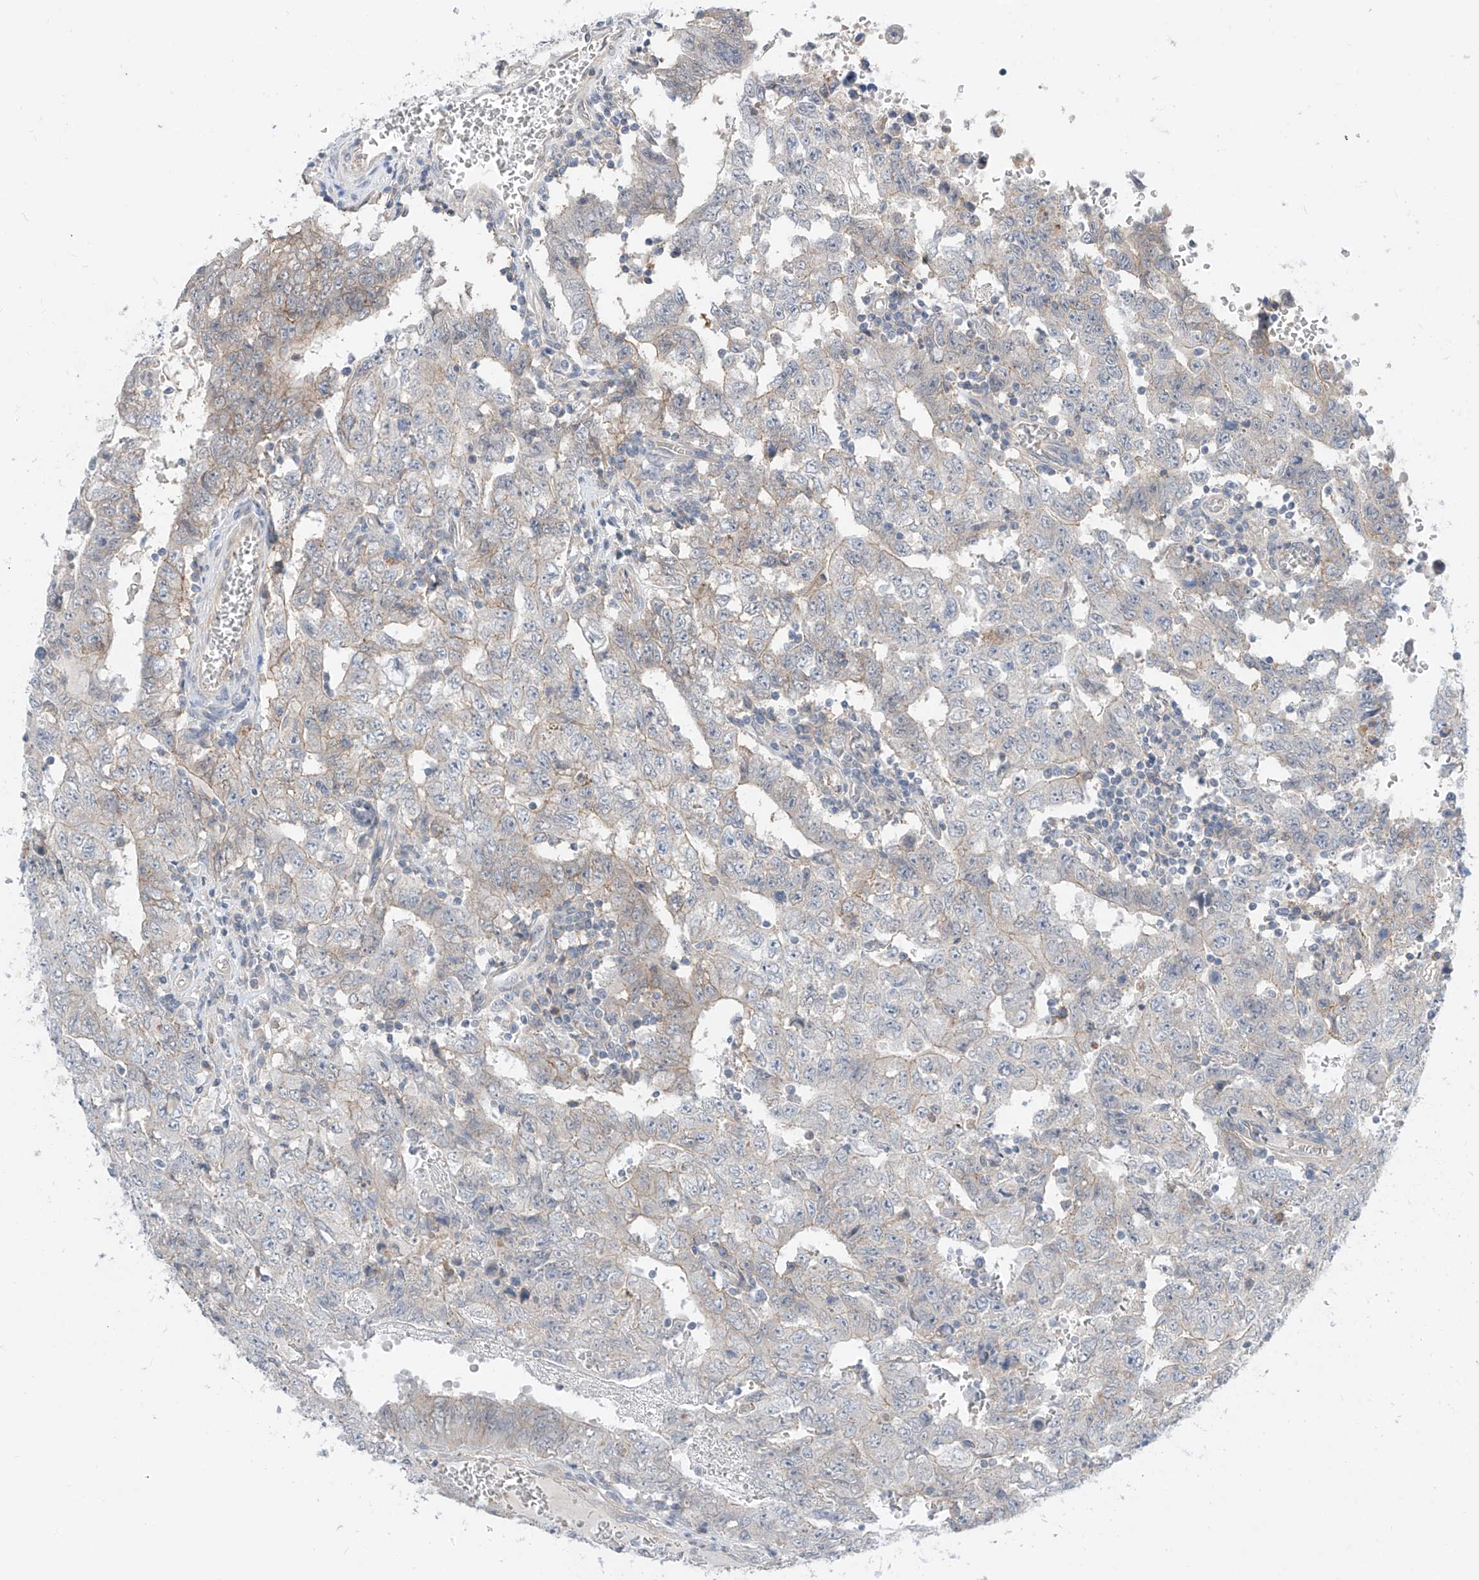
{"staining": {"intensity": "weak", "quantity": "<25%", "location": "cytoplasmic/membranous"}, "tissue": "testis cancer", "cell_type": "Tumor cells", "image_type": "cancer", "snomed": [{"axis": "morphology", "description": "Carcinoma, Embryonal, NOS"}, {"axis": "topography", "description": "Testis"}], "caption": "DAB immunohistochemical staining of testis cancer (embryonal carcinoma) exhibits no significant positivity in tumor cells.", "gene": "ABLIM2", "patient": {"sex": "male", "age": 26}}